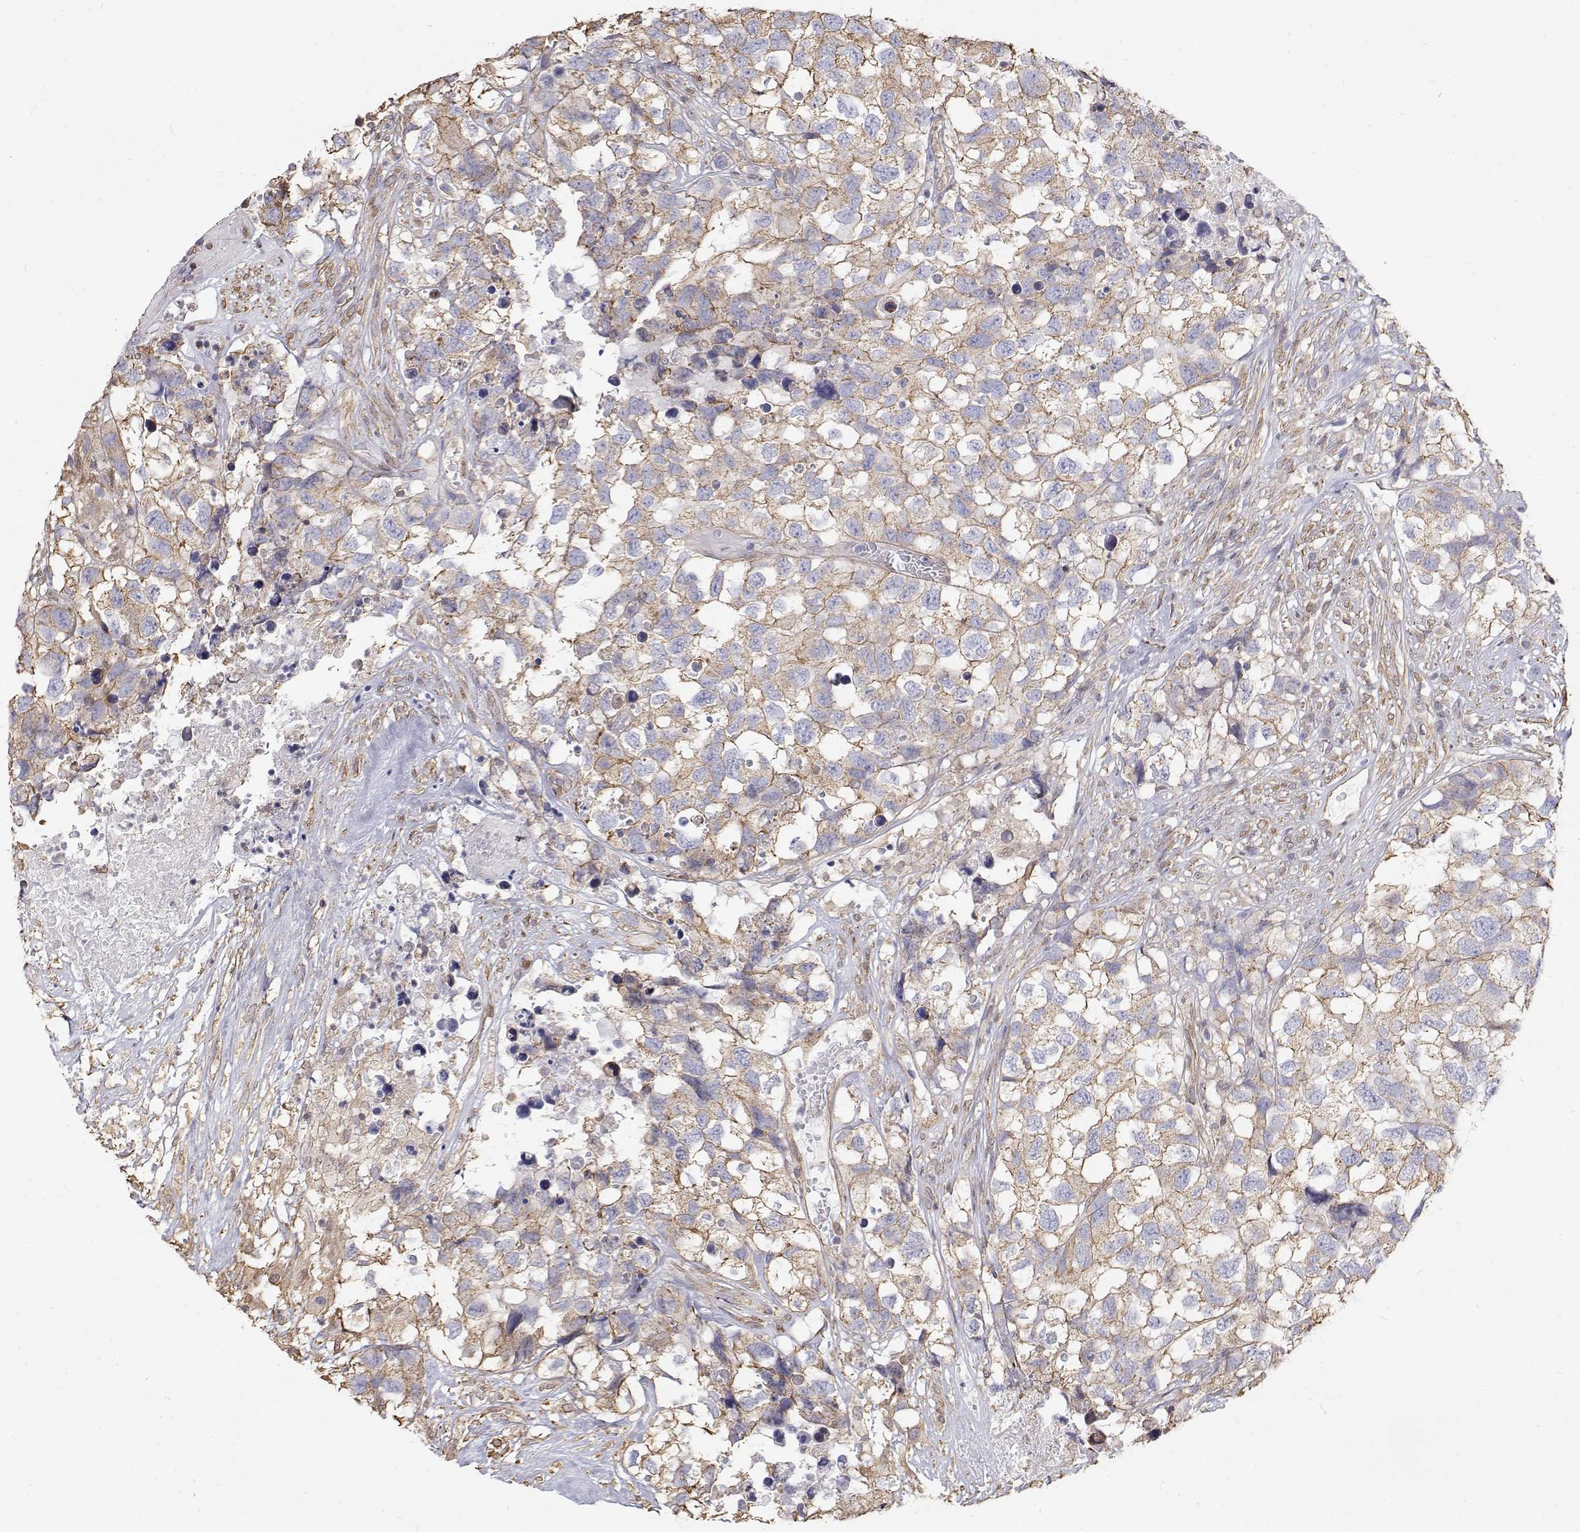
{"staining": {"intensity": "weak", "quantity": "25%-75%", "location": "cytoplasmic/membranous"}, "tissue": "testis cancer", "cell_type": "Tumor cells", "image_type": "cancer", "snomed": [{"axis": "morphology", "description": "Carcinoma, Embryonal, NOS"}, {"axis": "topography", "description": "Testis"}], "caption": "Human embryonal carcinoma (testis) stained with a protein marker demonstrates weak staining in tumor cells.", "gene": "GSDMA", "patient": {"sex": "male", "age": 83}}